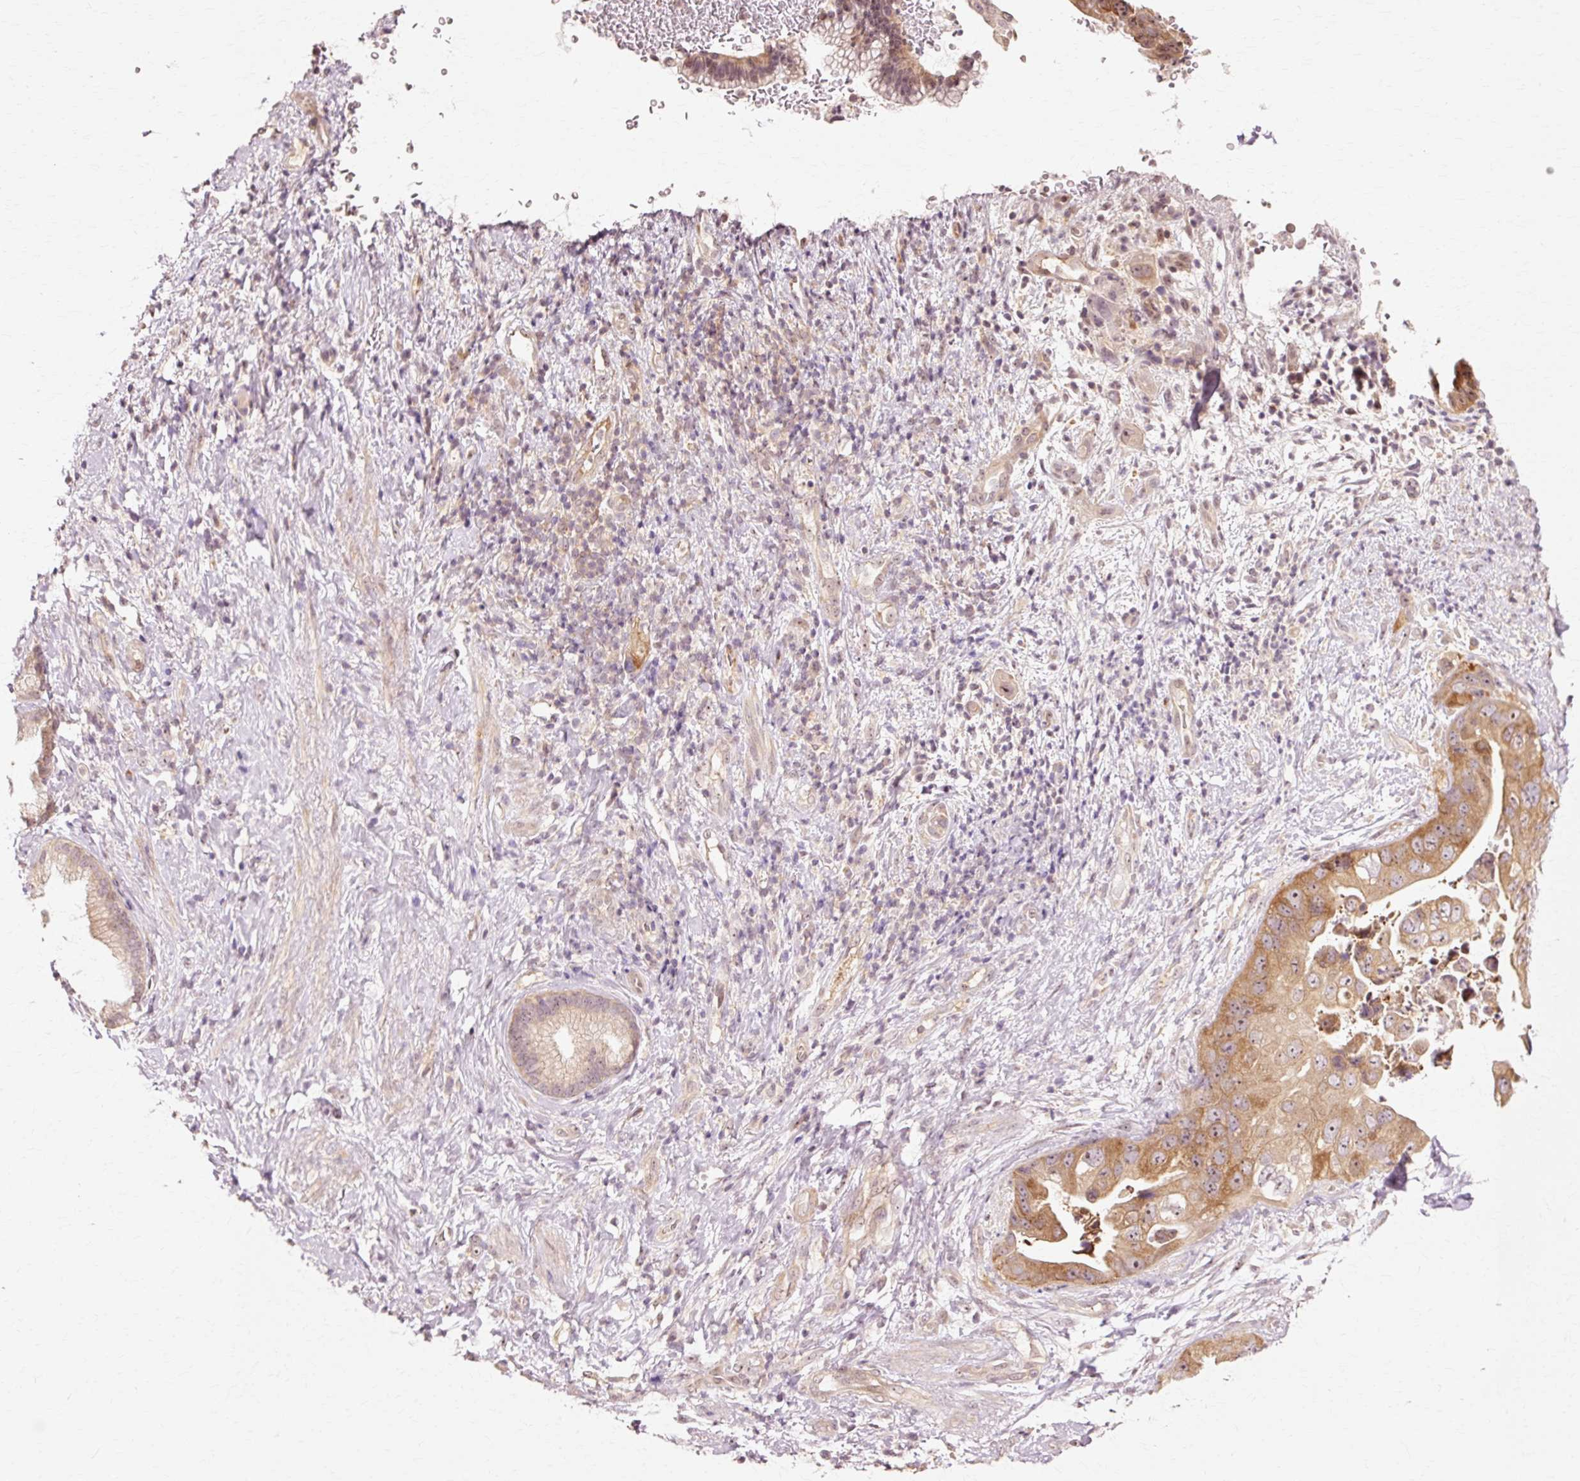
{"staining": {"intensity": "moderate", "quantity": ">75%", "location": "cytoplasmic/membranous"}, "tissue": "pancreatic cancer", "cell_type": "Tumor cells", "image_type": "cancer", "snomed": [{"axis": "morphology", "description": "Adenocarcinoma, NOS"}, {"axis": "topography", "description": "Pancreas"}], "caption": "Adenocarcinoma (pancreatic) stained with DAB IHC displays medium levels of moderate cytoplasmic/membranous staining in about >75% of tumor cells.", "gene": "RGPD5", "patient": {"sex": "female", "age": 78}}